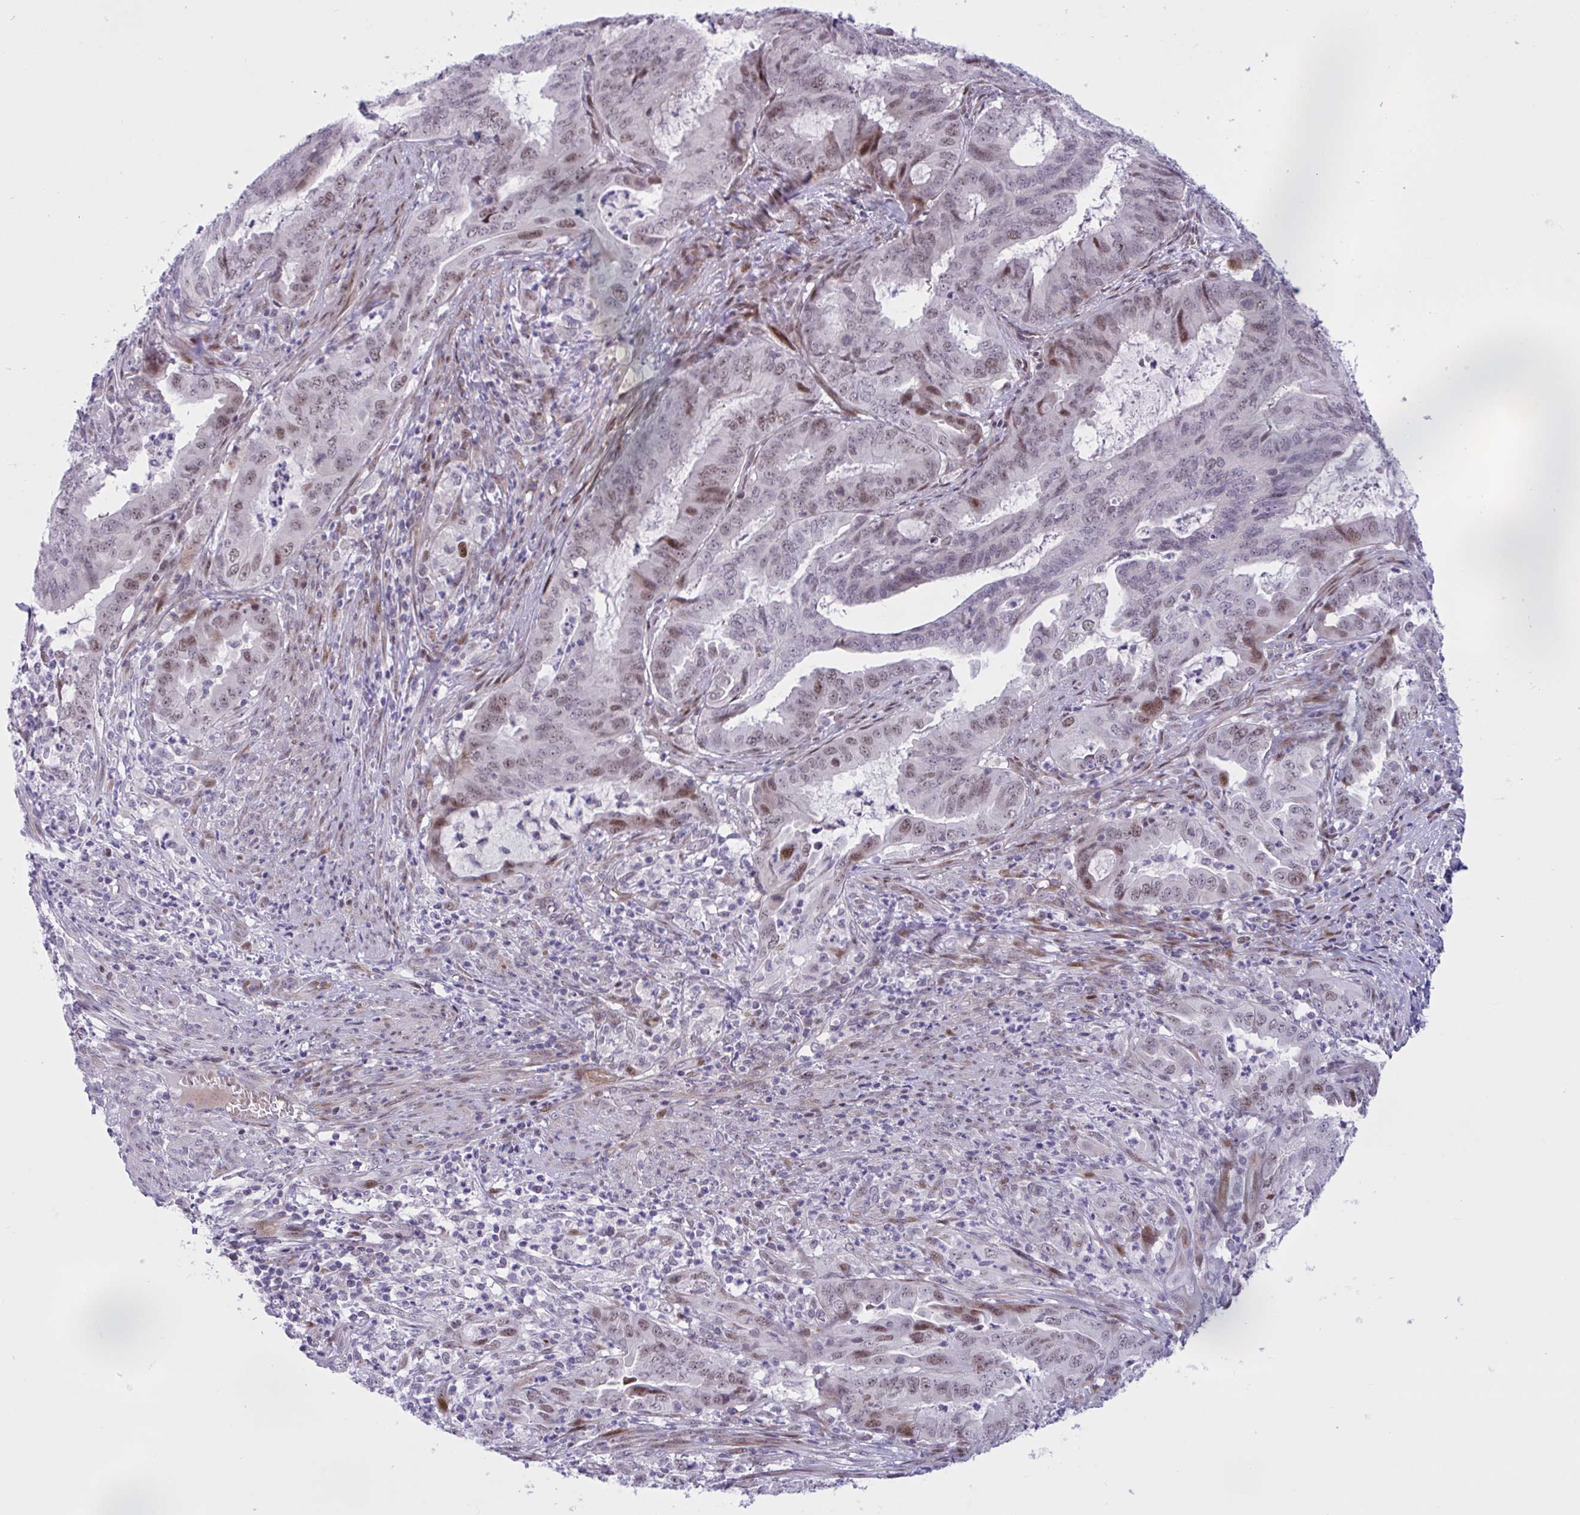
{"staining": {"intensity": "moderate", "quantity": "25%-75%", "location": "nuclear"}, "tissue": "endometrial cancer", "cell_type": "Tumor cells", "image_type": "cancer", "snomed": [{"axis": "morphology", "description": "Adenocarcinoma, NOS"}, {"axis": "topography", "description": "Endometrium"}], "caption": "Immunohistochemical staining of human endometrial cancer (adenocarcinoma) exhibits medium levels of moderate nuclear protein expression in approximately 25%-75% of tumor cells.", "gene": "RBL1", "patient": {"sex": "female", "age": 51}}